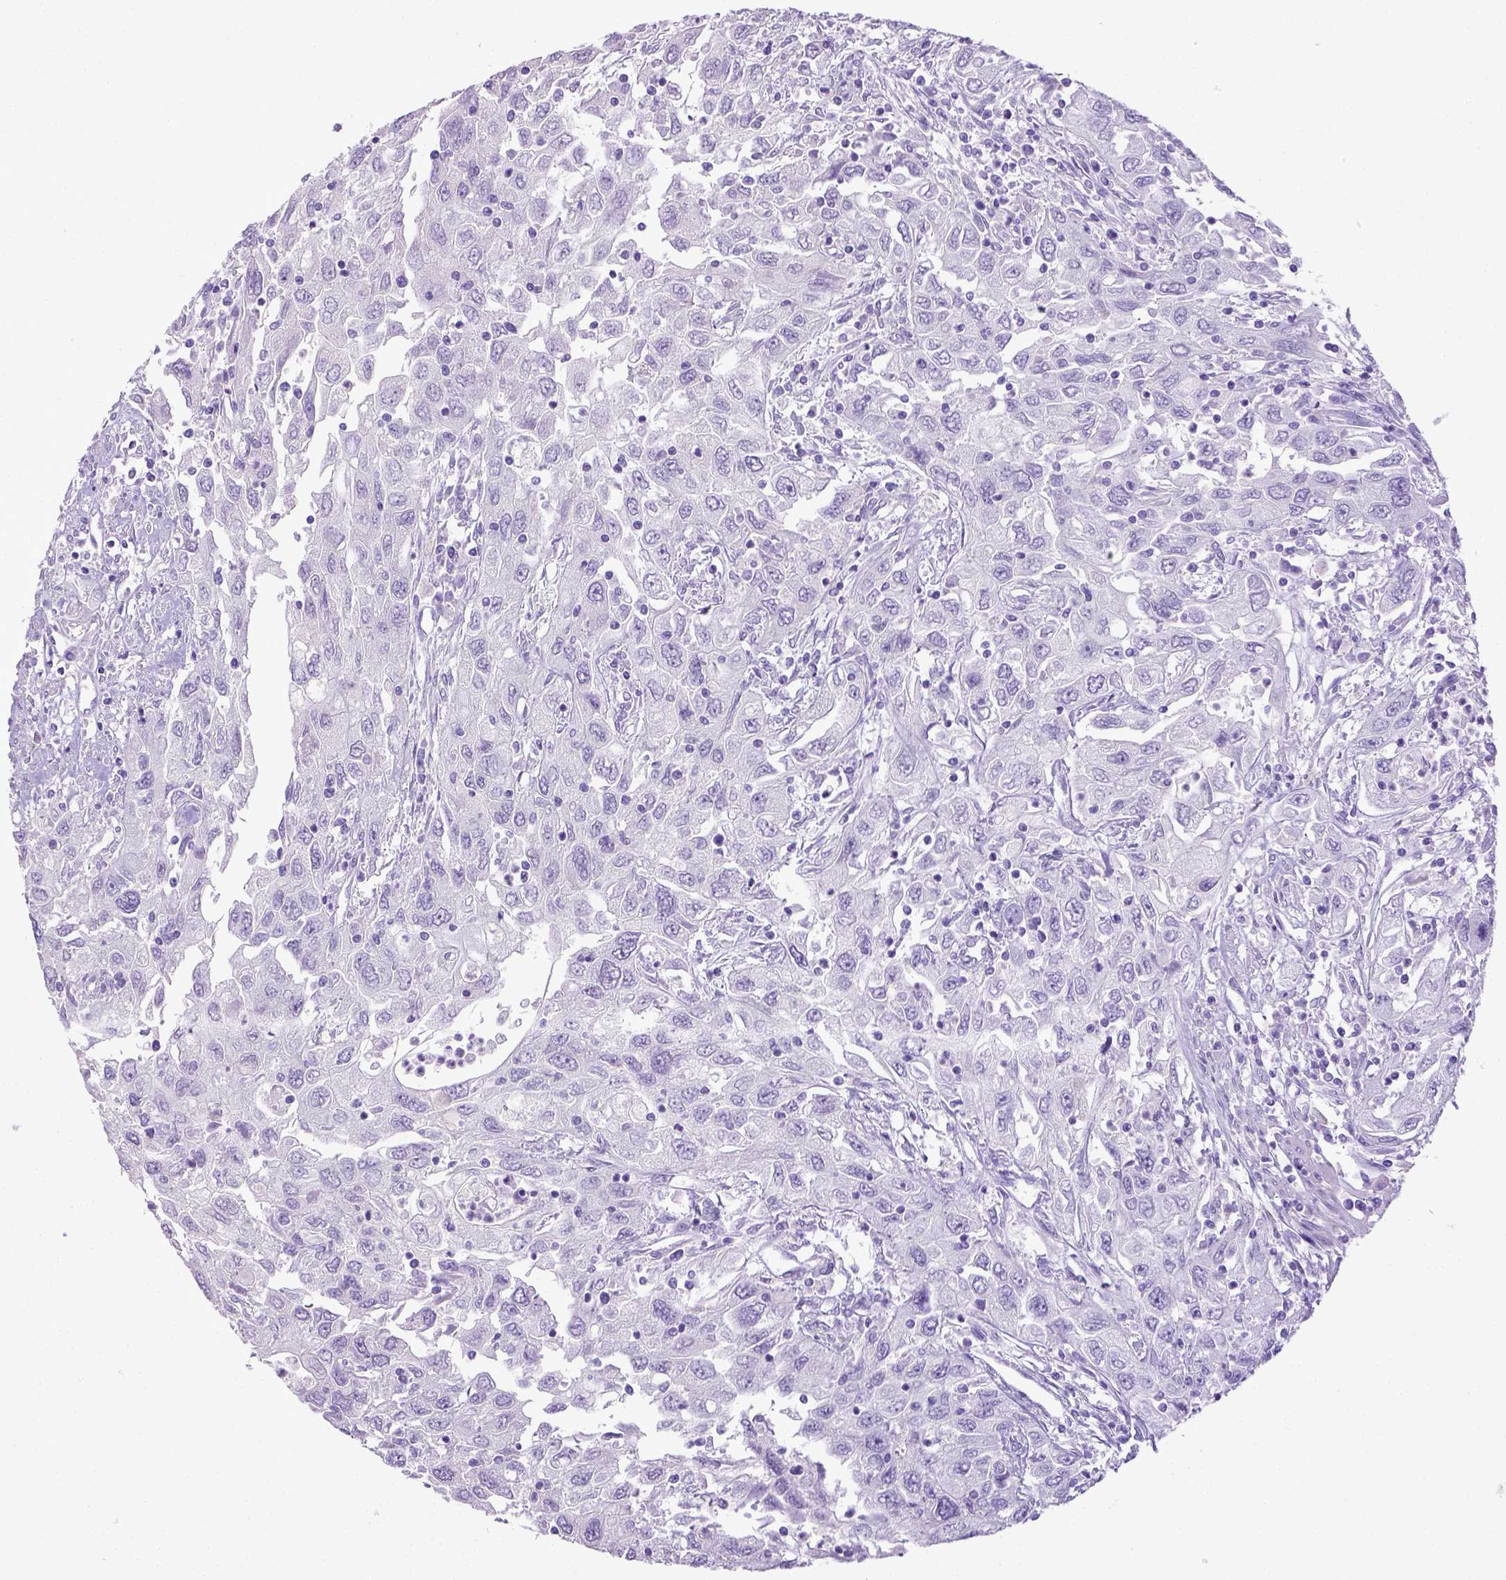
{"staining": {"intensity": "negative", "quantity": "none", "location": "none"}, "tissue": "urothelial cancer", "cell_type": "Tumor cells", "image_type": "cancer", "snomed": [{"axis": "morphology", "description": "Urothelial carcinoma, High grade"}, {"axis": "topography", "description": "Urinary bladder"}], "caption": "A micrograph of urothelial cancer stained for a protein demonstrates no brown staining in tumor cells. Nuclei are stained in blue.", "gene": "ITIH4", "patient": {"sex": "male", "age": 76}}